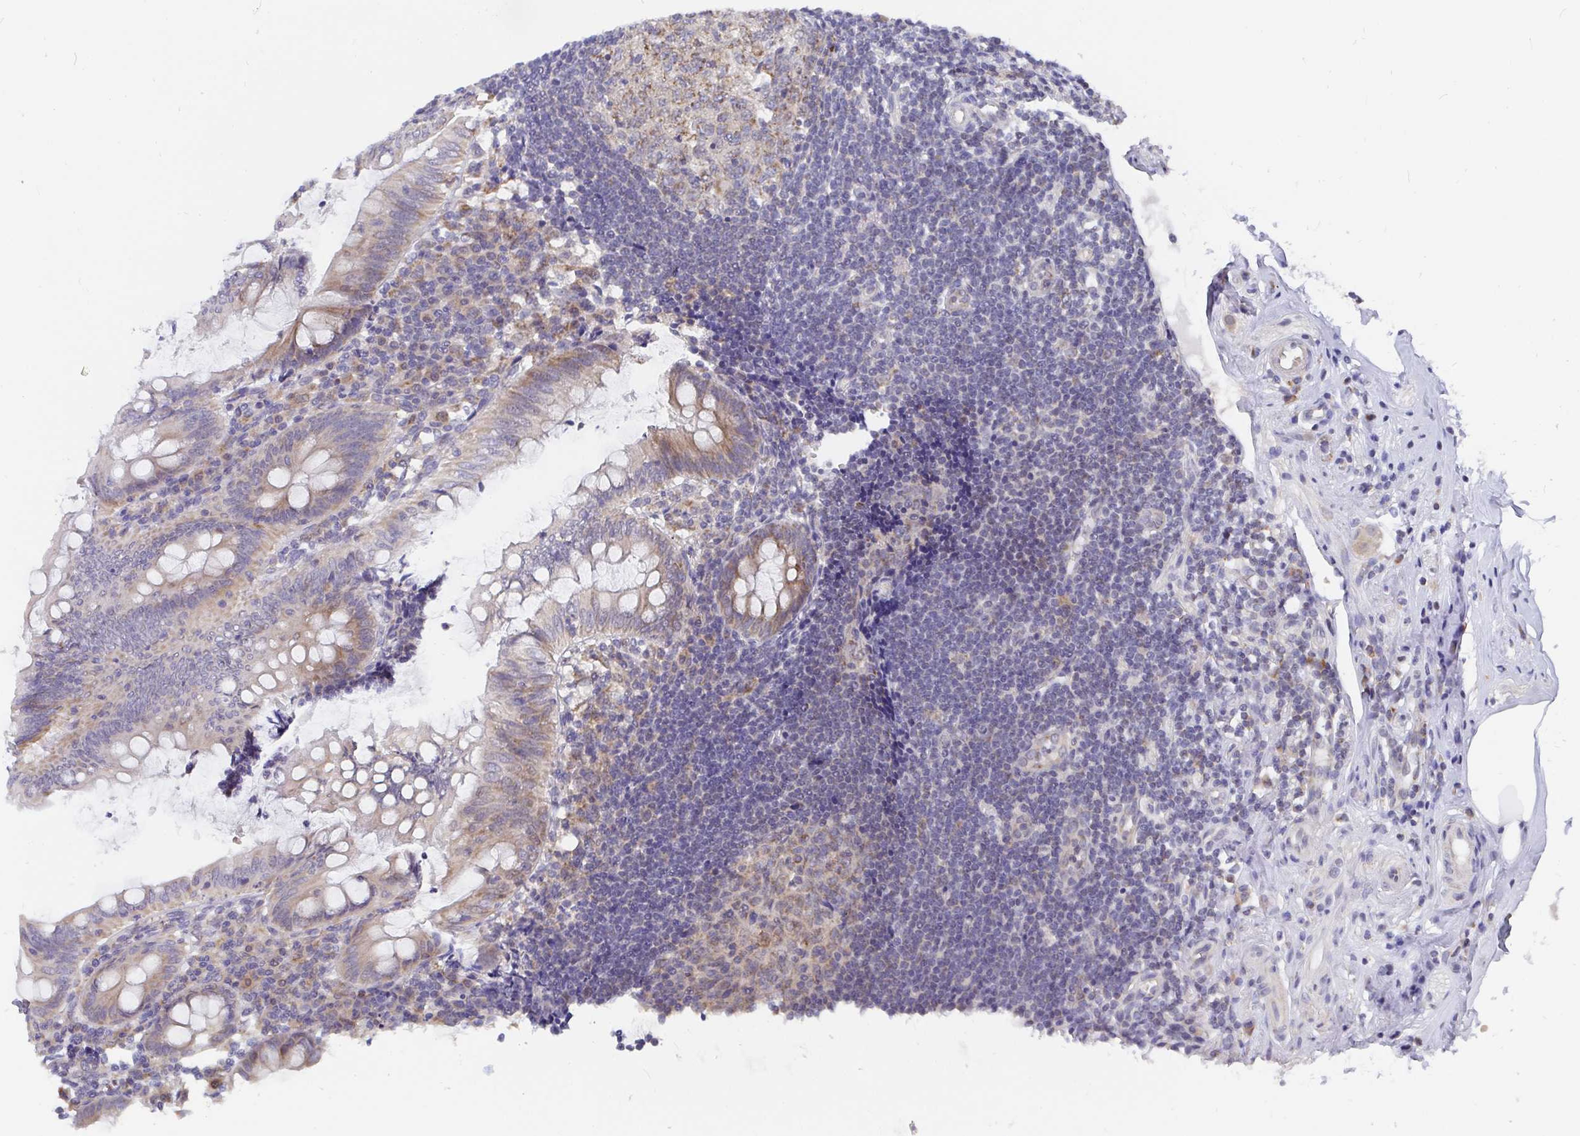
{"staining": {"intensity": "moderate", "quantity": ">75%", "location": "cytoplasmic/membranous"}, "tissue": "appendix", "cell_type": "Glandular cells", "image_type": "normal", "snomed": [{"axis": "morphology", "description": "Normal tissue, NOS"}, {"axis": "topography", "description": "Appendix"}], "caption": "A high-resolution micrograph shows immunohistochemistry (IHC) staining of normal appendix, which displays moderate cytoplasmic/membranous expression in approximately >75% of glandular cells. (DAB IHC, brown staining for protein, blue staining for nuclei).", "gene": "PDF", "patient": {"sex": "female", "age": 57}}